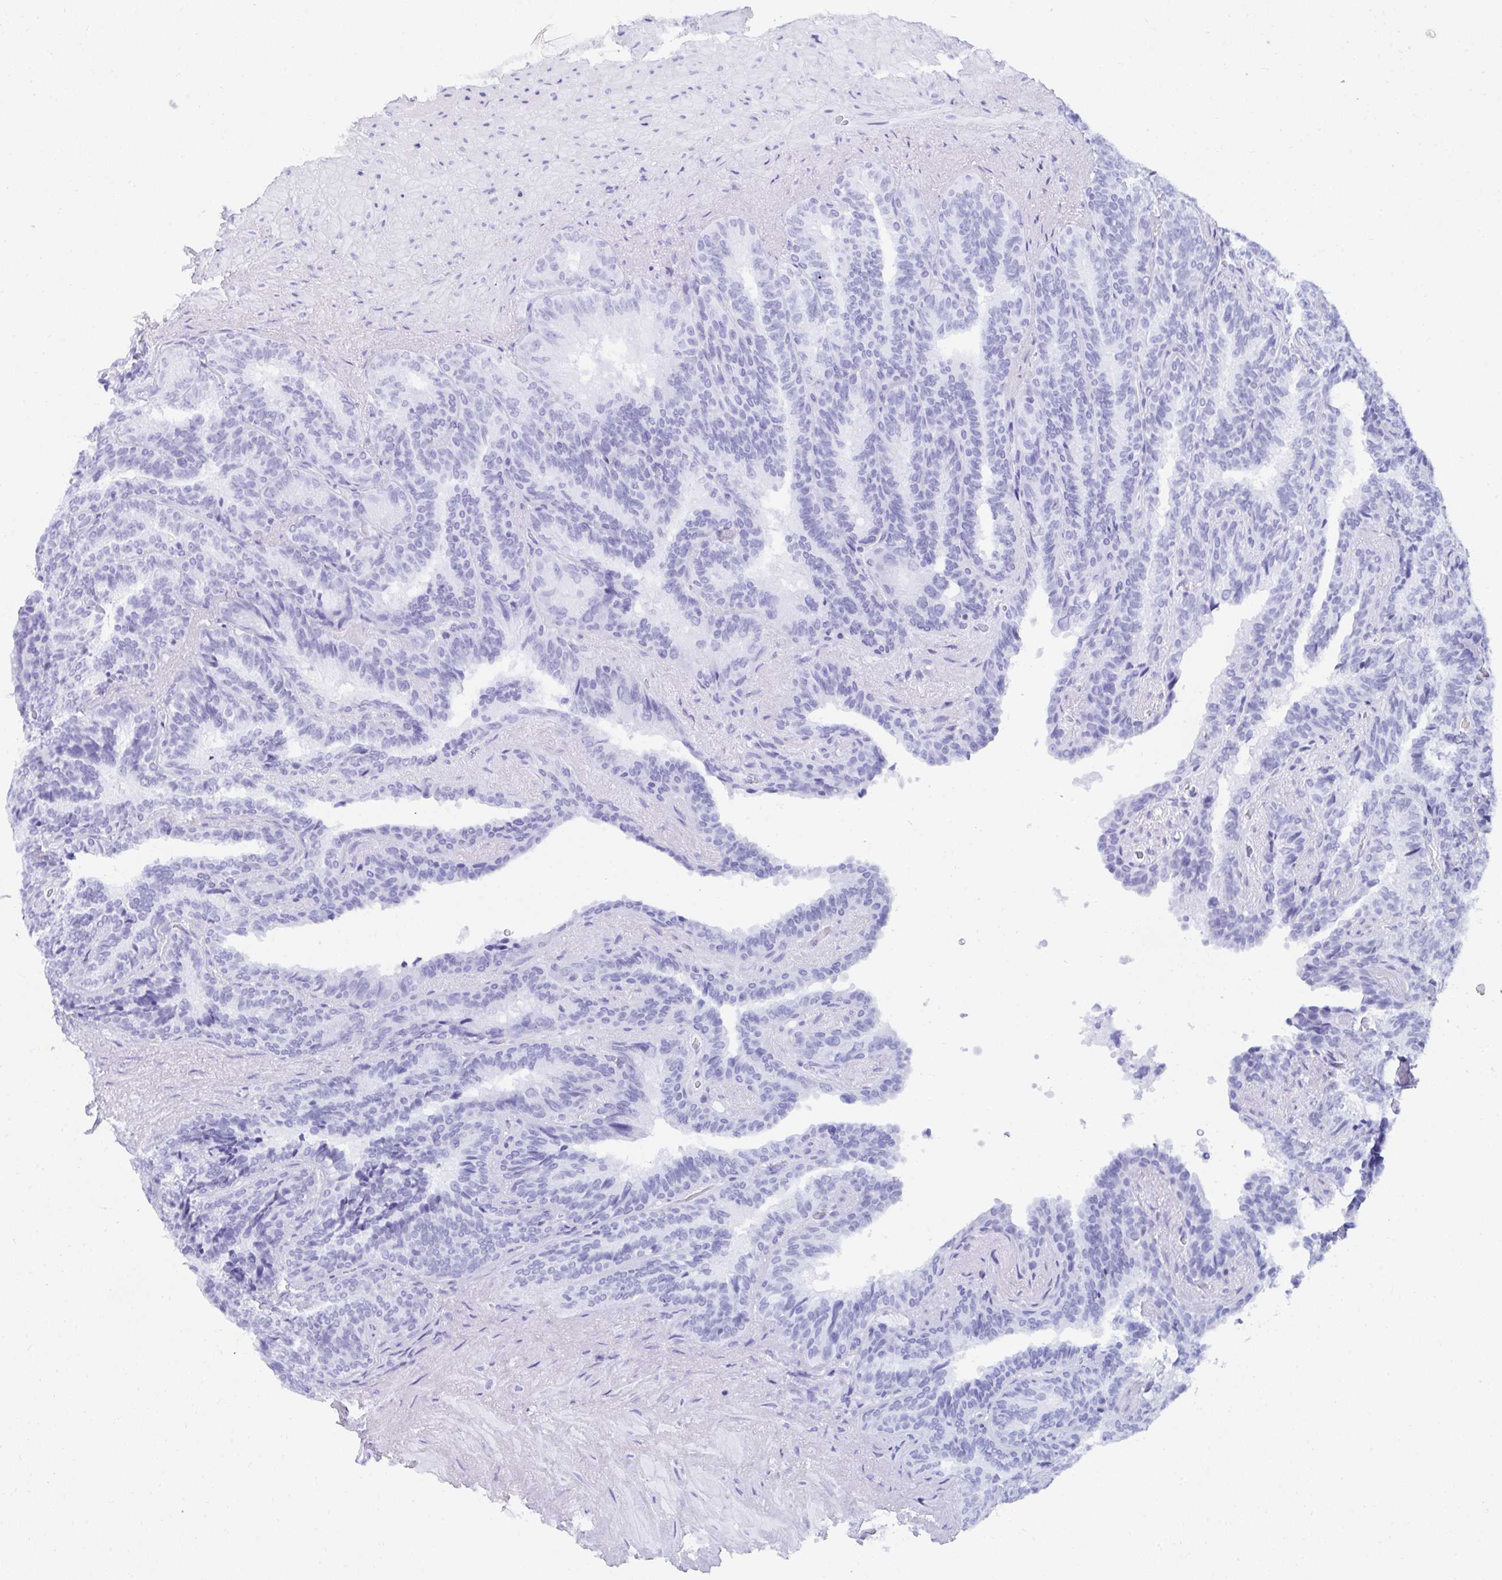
{"staining": {"intensity": "negative", "quantity": "none", "location": "none"}, "tissue": "seminal vesicle", "cell_type": "Glandular cells", "image_type": "normal", "snomed": [{"axis": "morphology", "description": "Normal tissue, NOS"}, {"axis": "topography", "description": "Seminal veicle"}], "caption": "This is a photomicrograph of IHC staining of normal seminal vesicle, which shows no positivity in glandular cells. The staining is performed using DAB brown chromogen with nuclei counter-stained in using hematoxylin.", "gene": "CD7", "patient": {"sex": "male", "age": 60}}